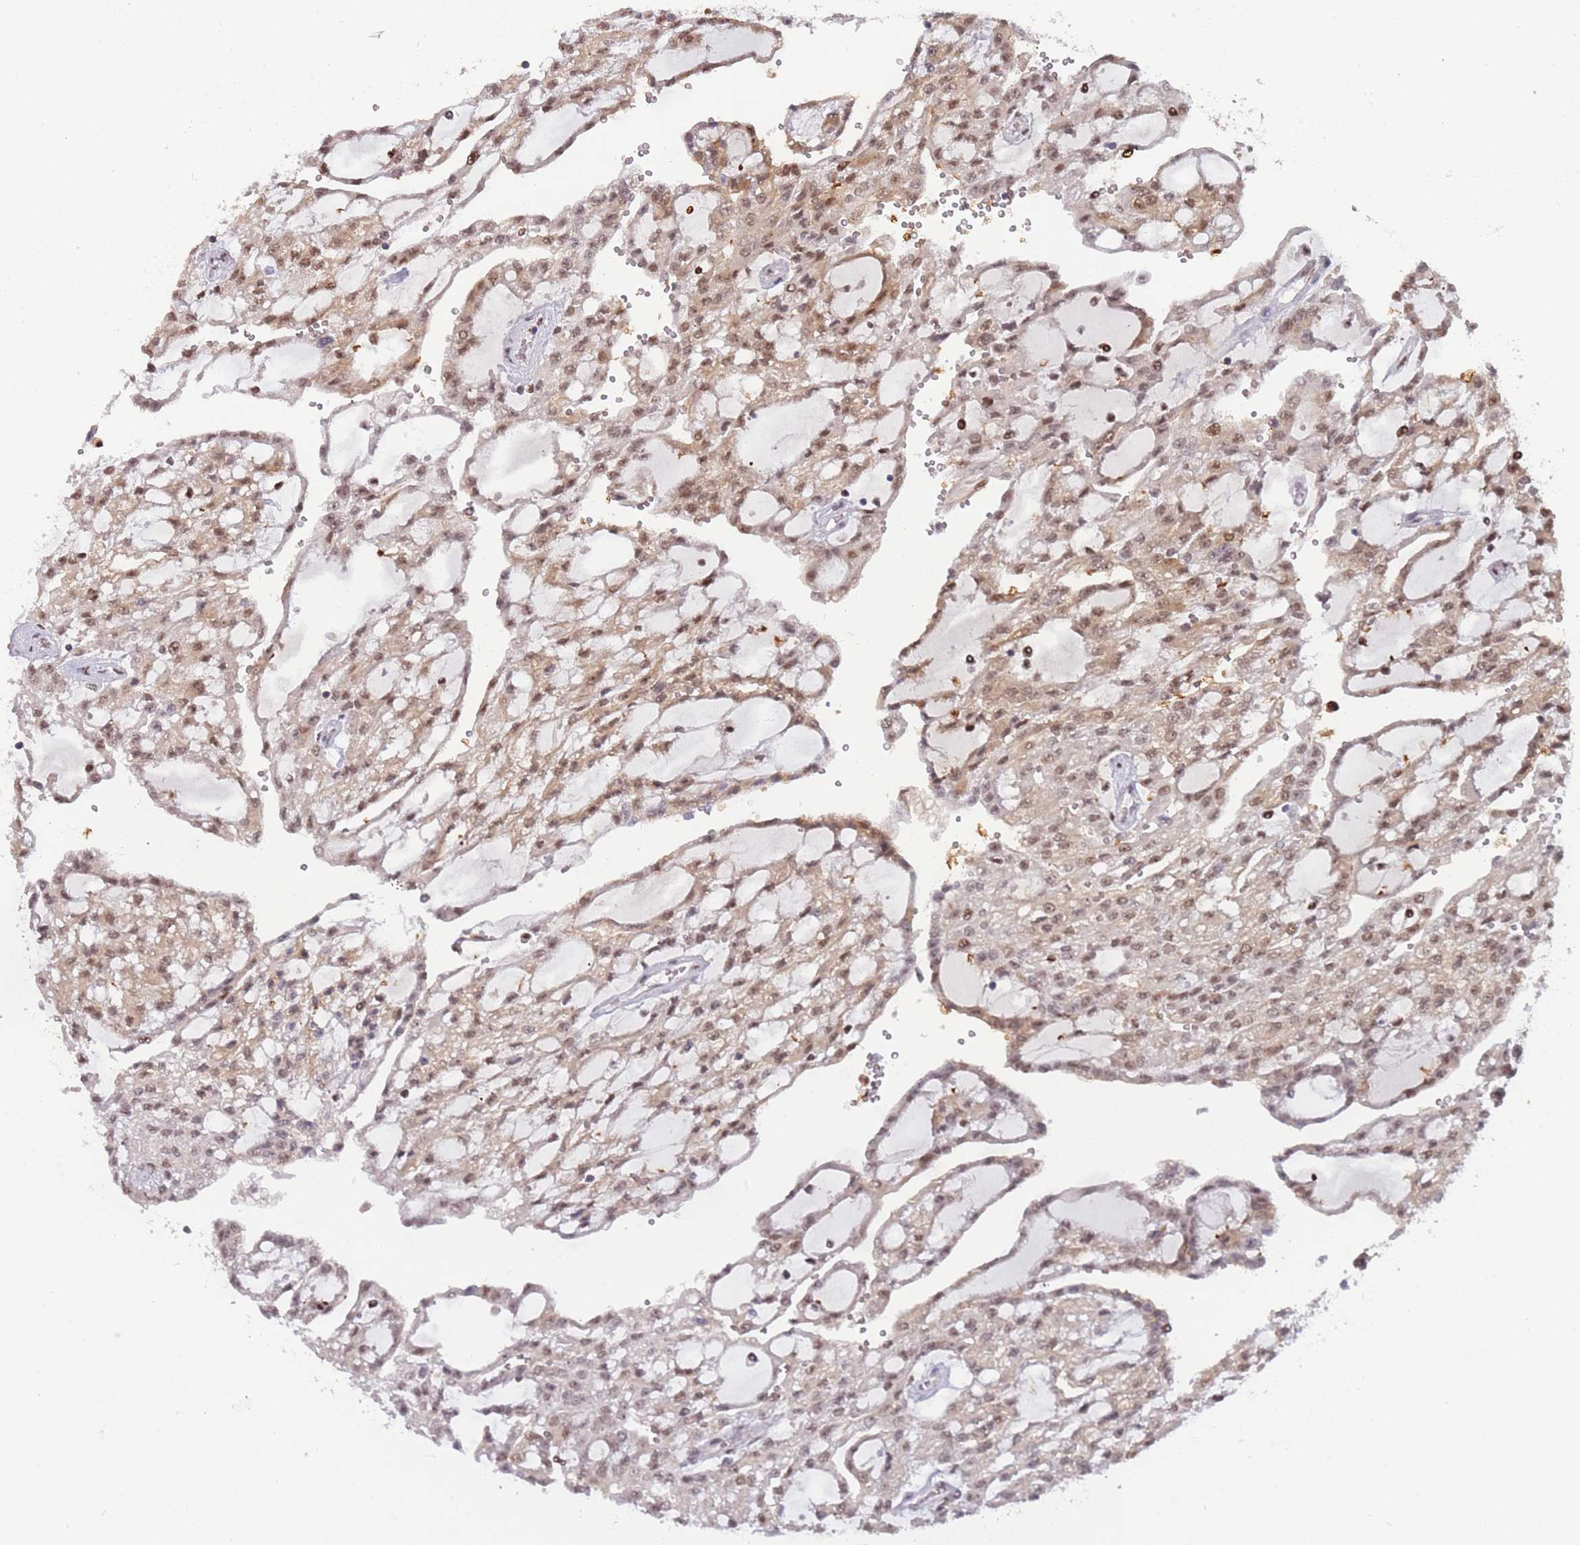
{"staining": {"intensity": "moderate", "quantity": ">75%", "location": "cytoplasmic/membranous,nuclear"}, "tissue": "renal cancer", "cell_type": "Tumor cells", "image_type": "cancer", "snomed": [{"axis": "morphology", "description": "Adenocarcinoma, NOS"}, {"axis": "topography", "description": "Kidney"}], "caption": "Brown immunohistochemical staining in adenocarcinoma (renal) shows moderate cytoplasmic/membranous and nuclear expression in approximately >75% of tumor cells.", "gene": "DEAF1", "patient": {"sex": "male", "age": 63}}